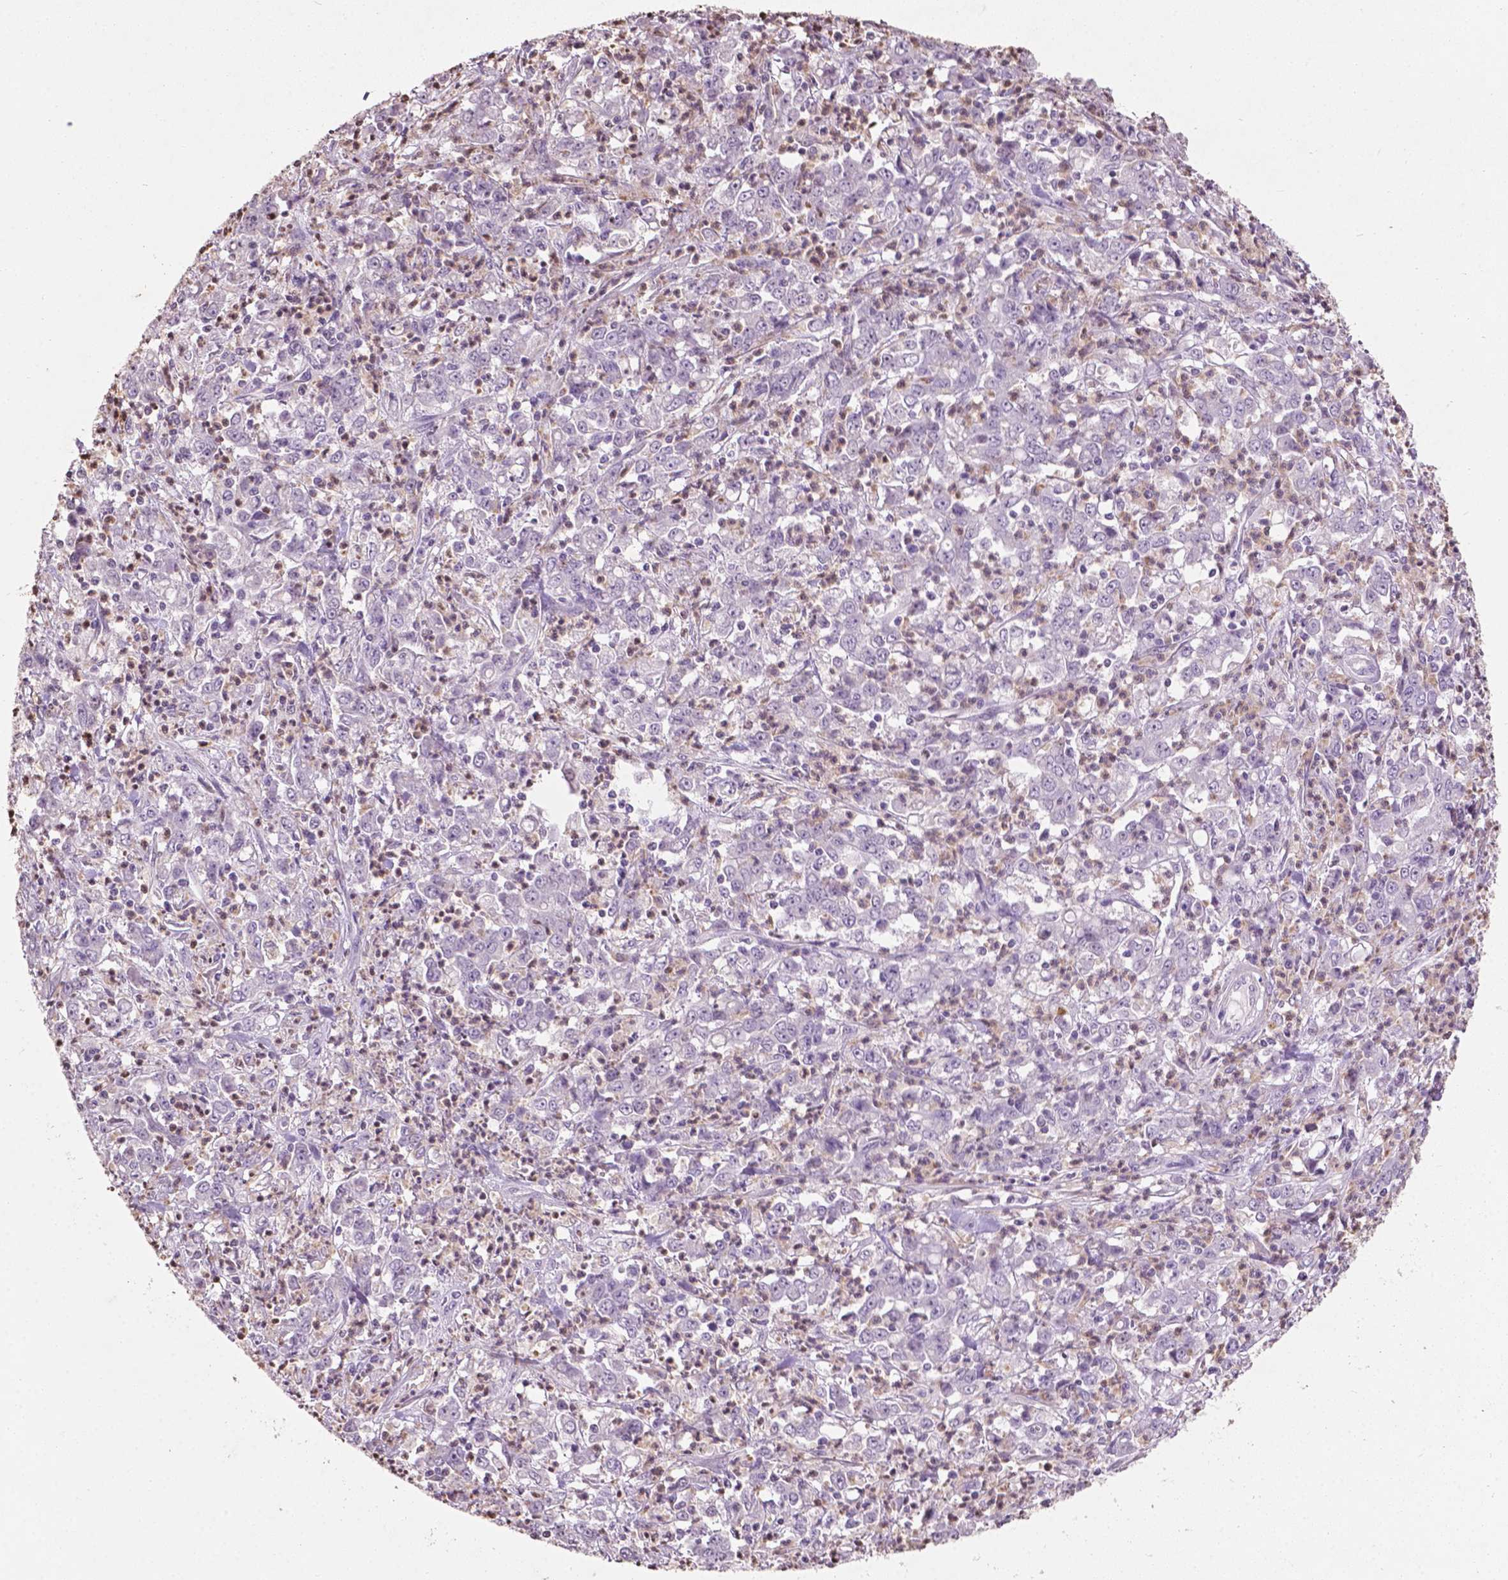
{"staining": {"intensity": "negative", "quantity": "none", "location": "none"}, "tissue": "stomach cancer", "cell_type": "Tumor cells", "image_type": "cancer", "snomed": [{"axis": "morphology", "description": "Adenocarcinoma, NOS"}, {"axis": "topography", "description": "Stomach, lower"}], "caption": "Tumor cells are negative for protein expression in human stomach cancer. Brightfield microscopy of IHC stained with DAB (brown) and hematoxylin (blue), captured at high magnification.", "gene": "NTNG2", "patient": {"sex": "female", "age": 71}}